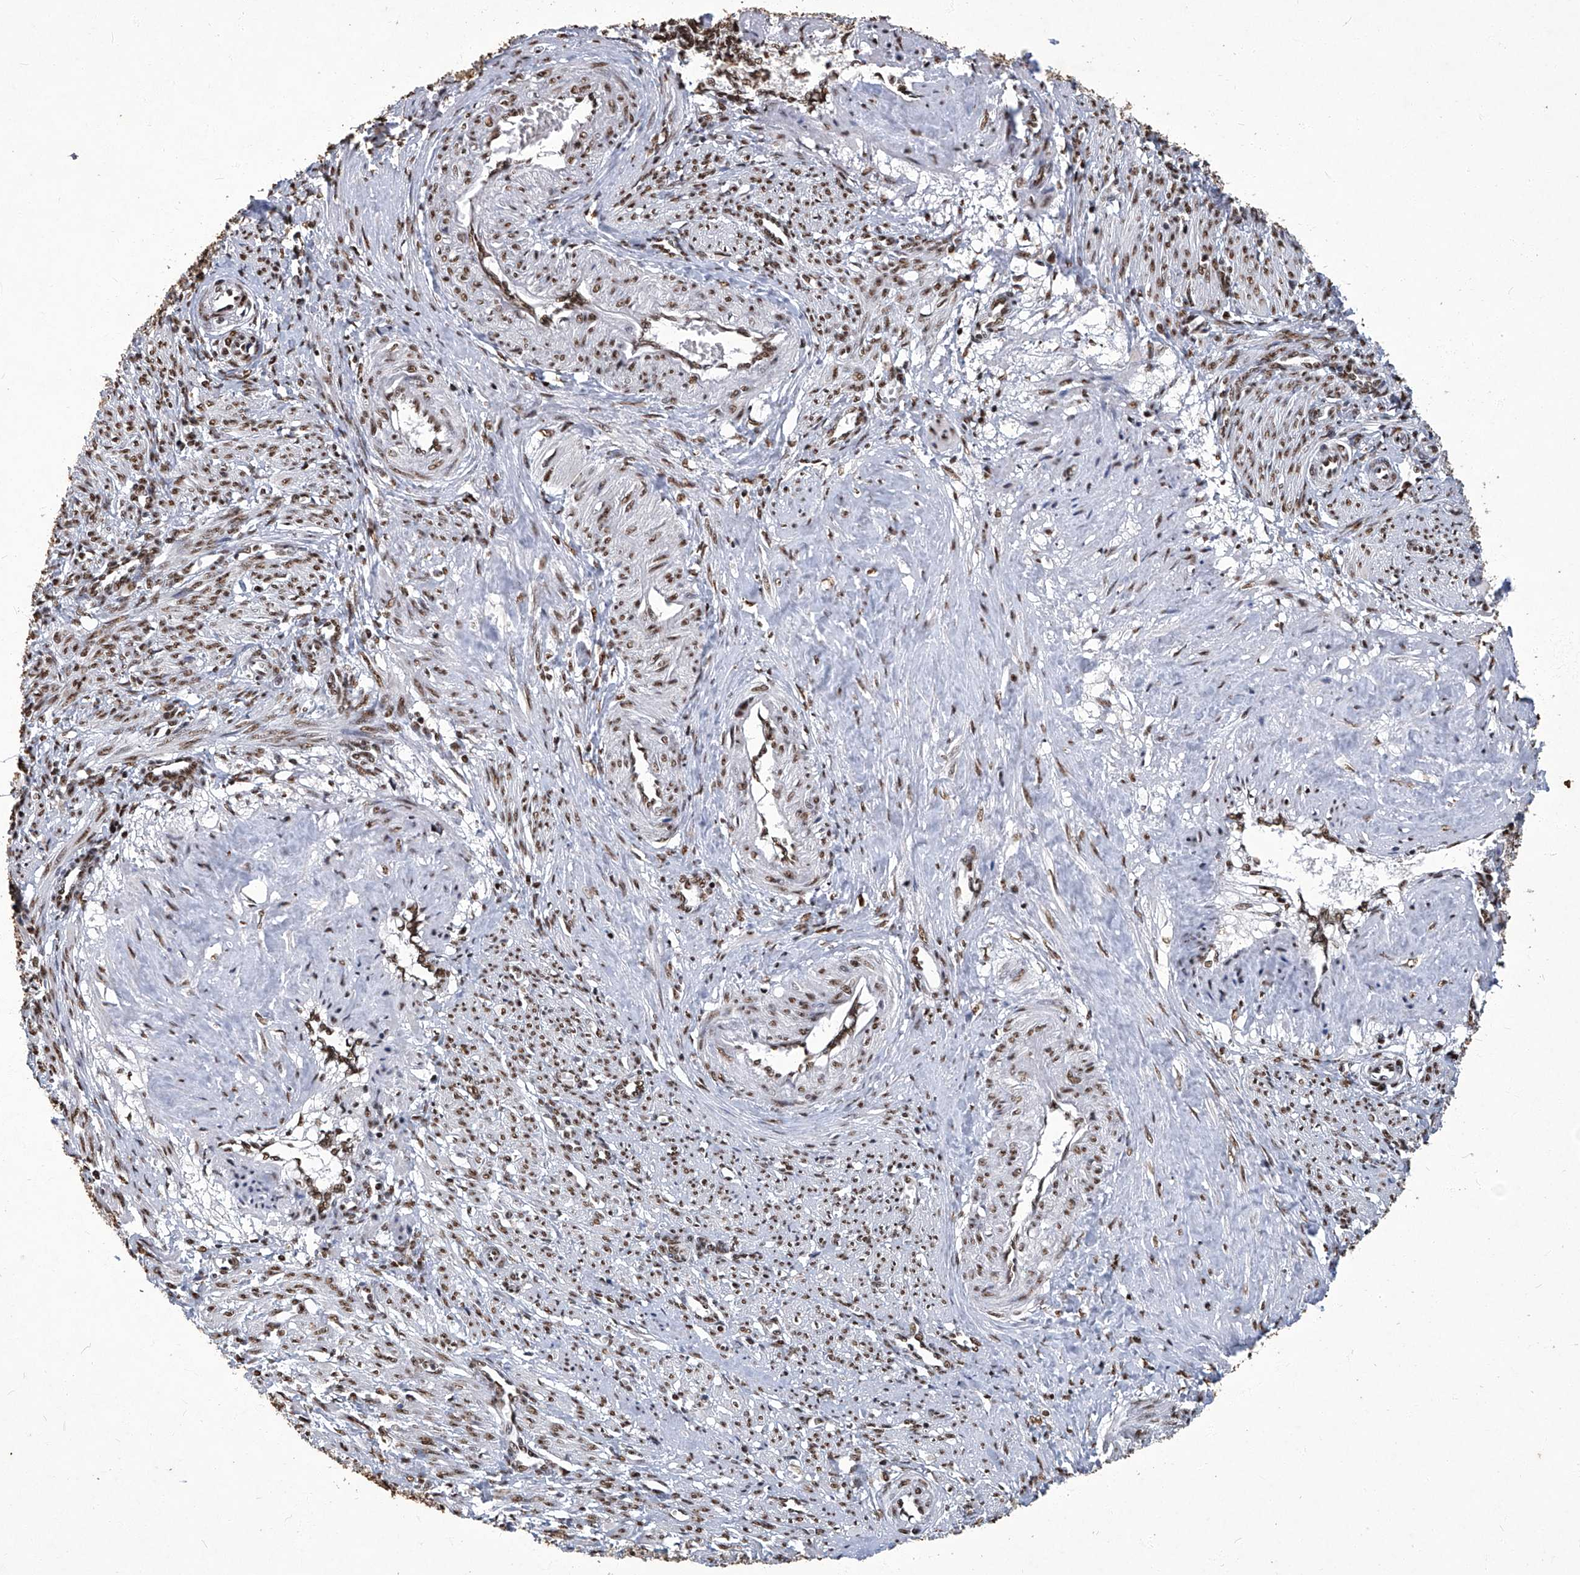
{"staining": {"intensity": "moderate", "quantity": ">75%", "location": "nuclear"}, "tissue": "smooth muscle", "cell_type": "Smooth muscle cells", "image_type": "normal", "snomed": [{"axis": "morphology", "description": "Normal tissue, NOS"}, {"axis": "topography", "description": "Endometrium"}], "caption": "Immunohistochemistry photomicrograph of unremarkable human smooth muscle stained for a protein (brown), which shows medium levels of moderate nuclear staining in about >75% of smooth muscle cells.", "gene": "HBP1", "patient": {"sex": "female", "age": 33}}